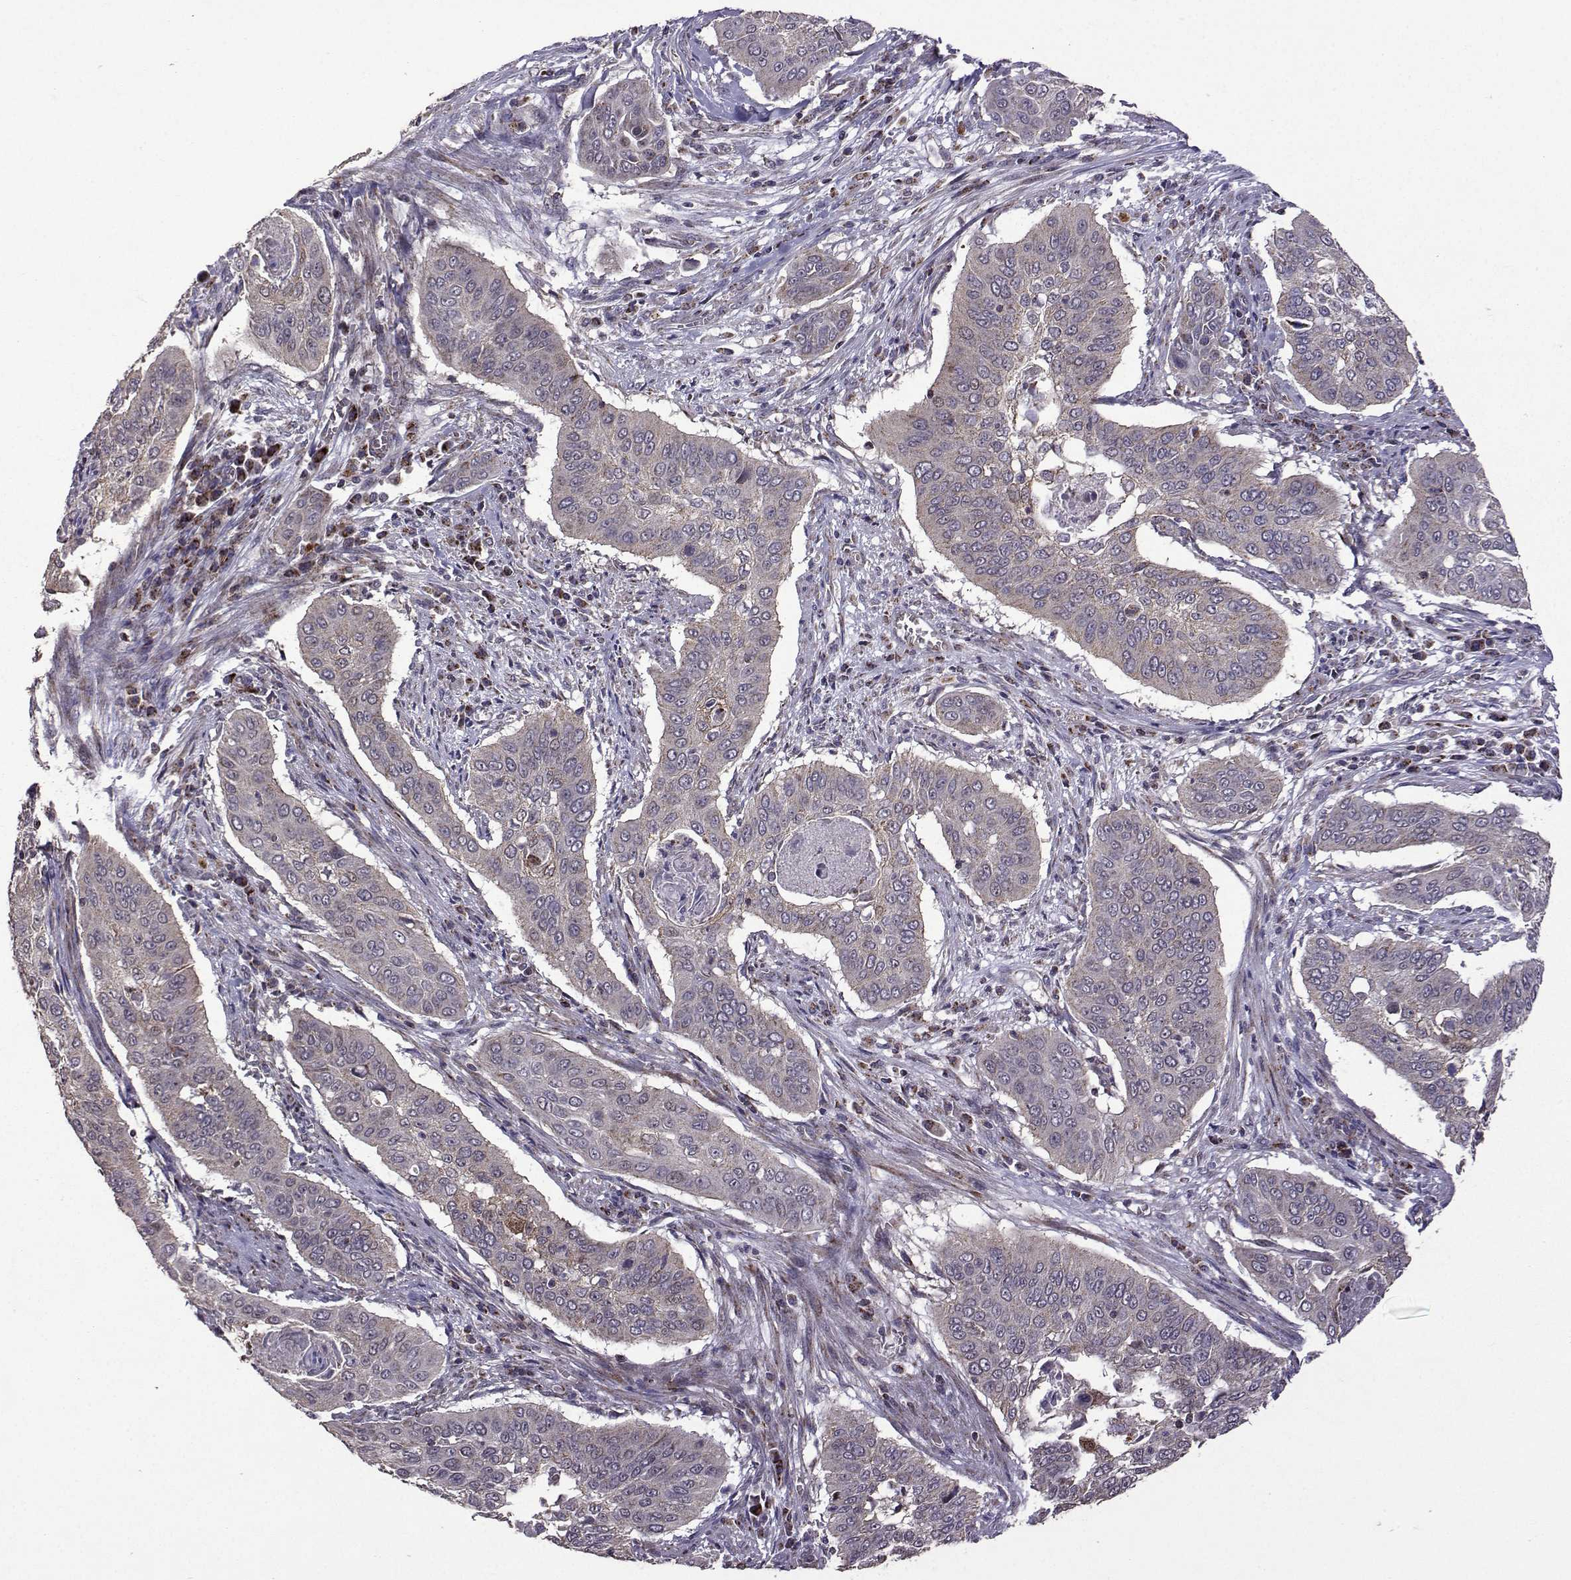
{"staining": {"intensity": "weak", "quantity": "<25%", "location": "cytoplasmic/membranous"}, "tissue": "cervical cancer", "cell_type": "Tumor cells", "image_type": "cancer", "snomed": [{"axis": "morphology", "description": "Squamous cell carcinoma, NOS"}, {"axis": "topography", "description": "Cervix"}], "caption": "IHC of squamous cell carcinoma (cervical) reveals no staining in tumor cells.", "gene": "TAB2", "patient": {"sex": "female", "age": 39}}